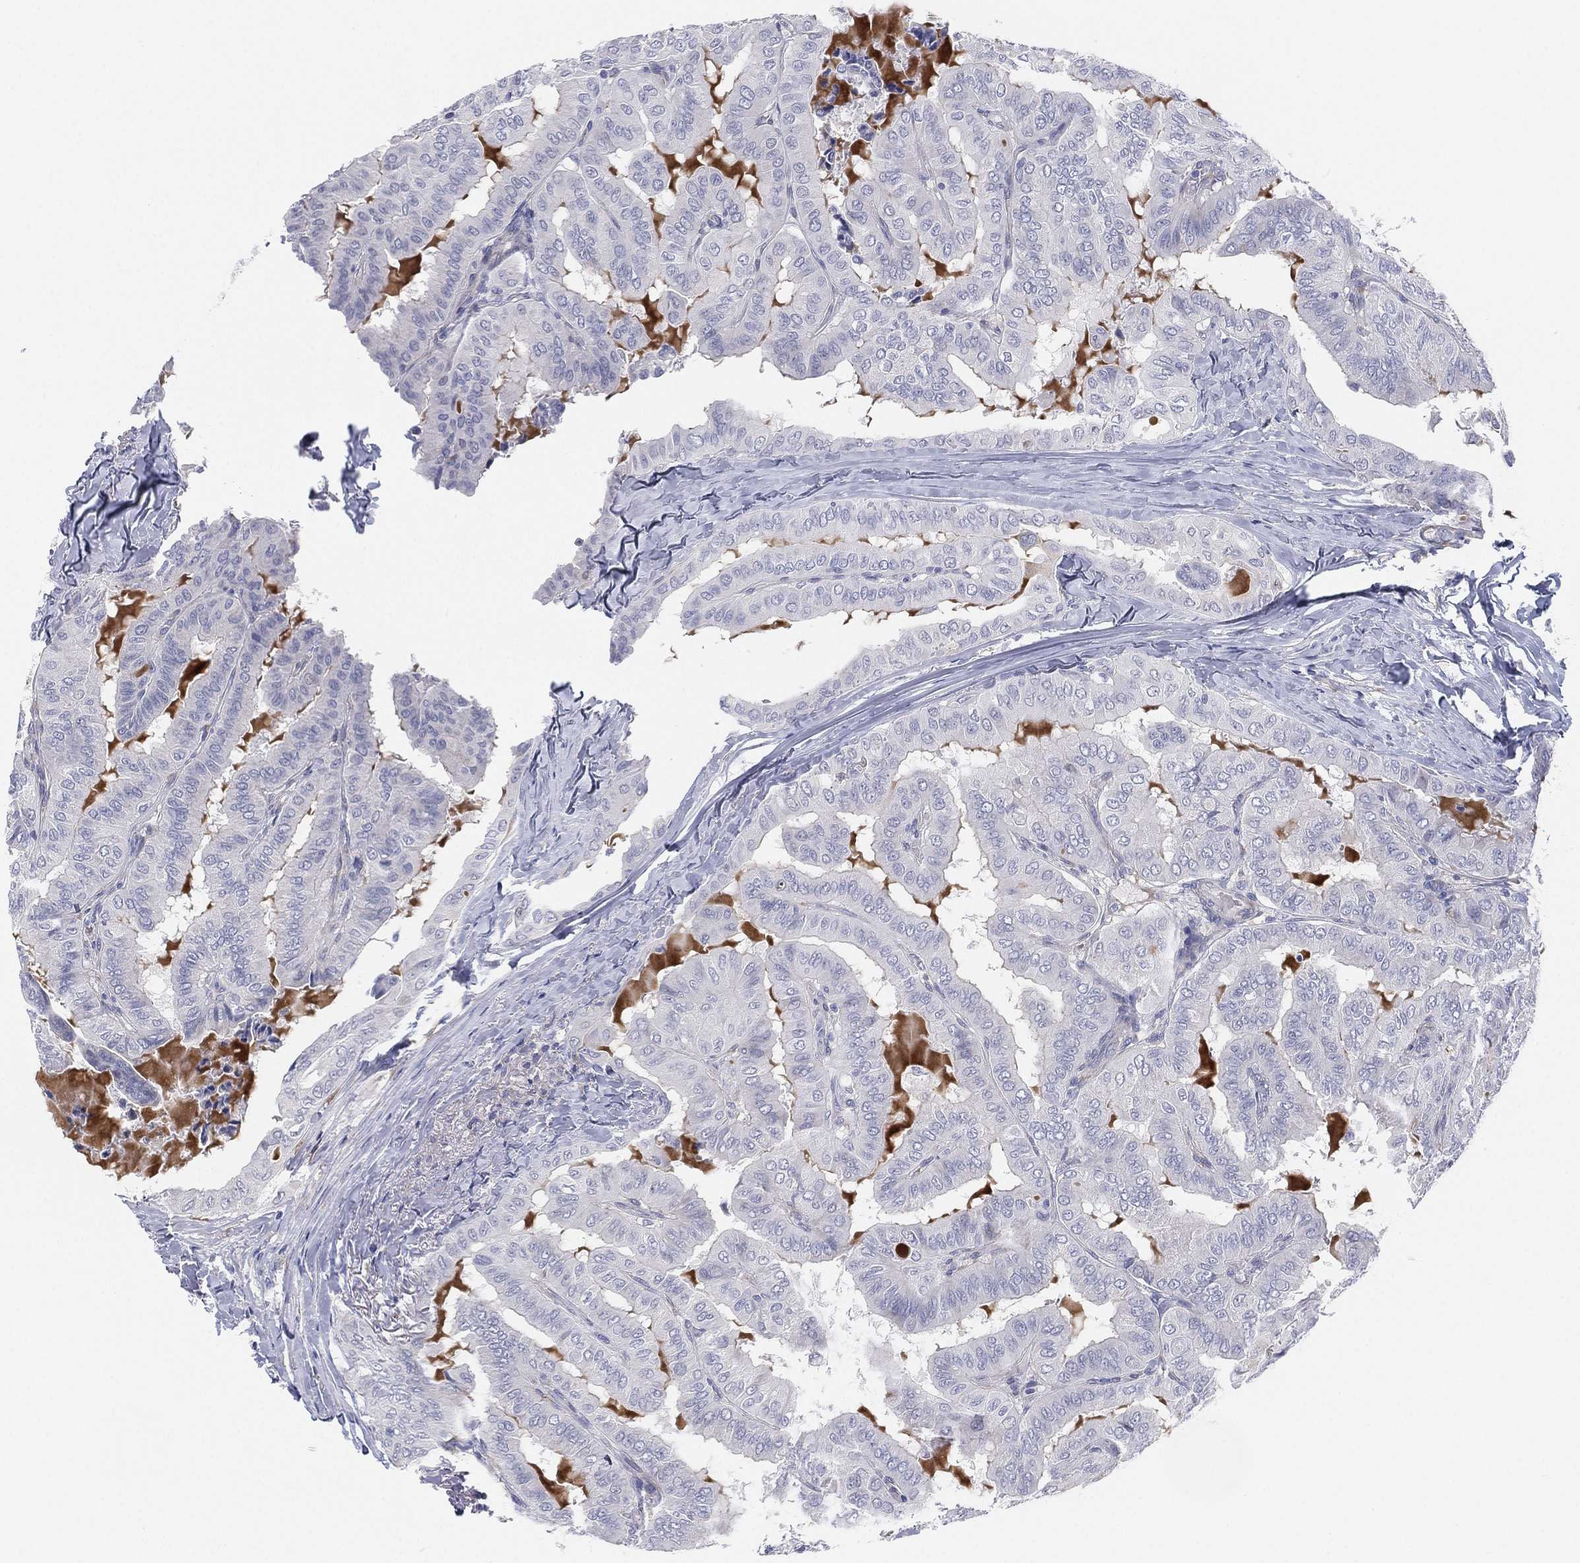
{"staining": {"intensity": "negative", "quantity": "none", "location": "none"}, "tissue": "thyroid cancer", "cell_type": "Tumor cells", "image_type": "cancer", "snomed": [{"axis": "morphology", "description": "Papillary adenocarcinoma, NOS"}, {"axis": "topography", "description": "Thyroid gland"}], "caption": "The photomicrograph demonstrates no significant staining in tumor cells of thyroid papillary adenocarcinoma.", "gene": "MLF1", "patient": {"sex": "female", "age": 68}}